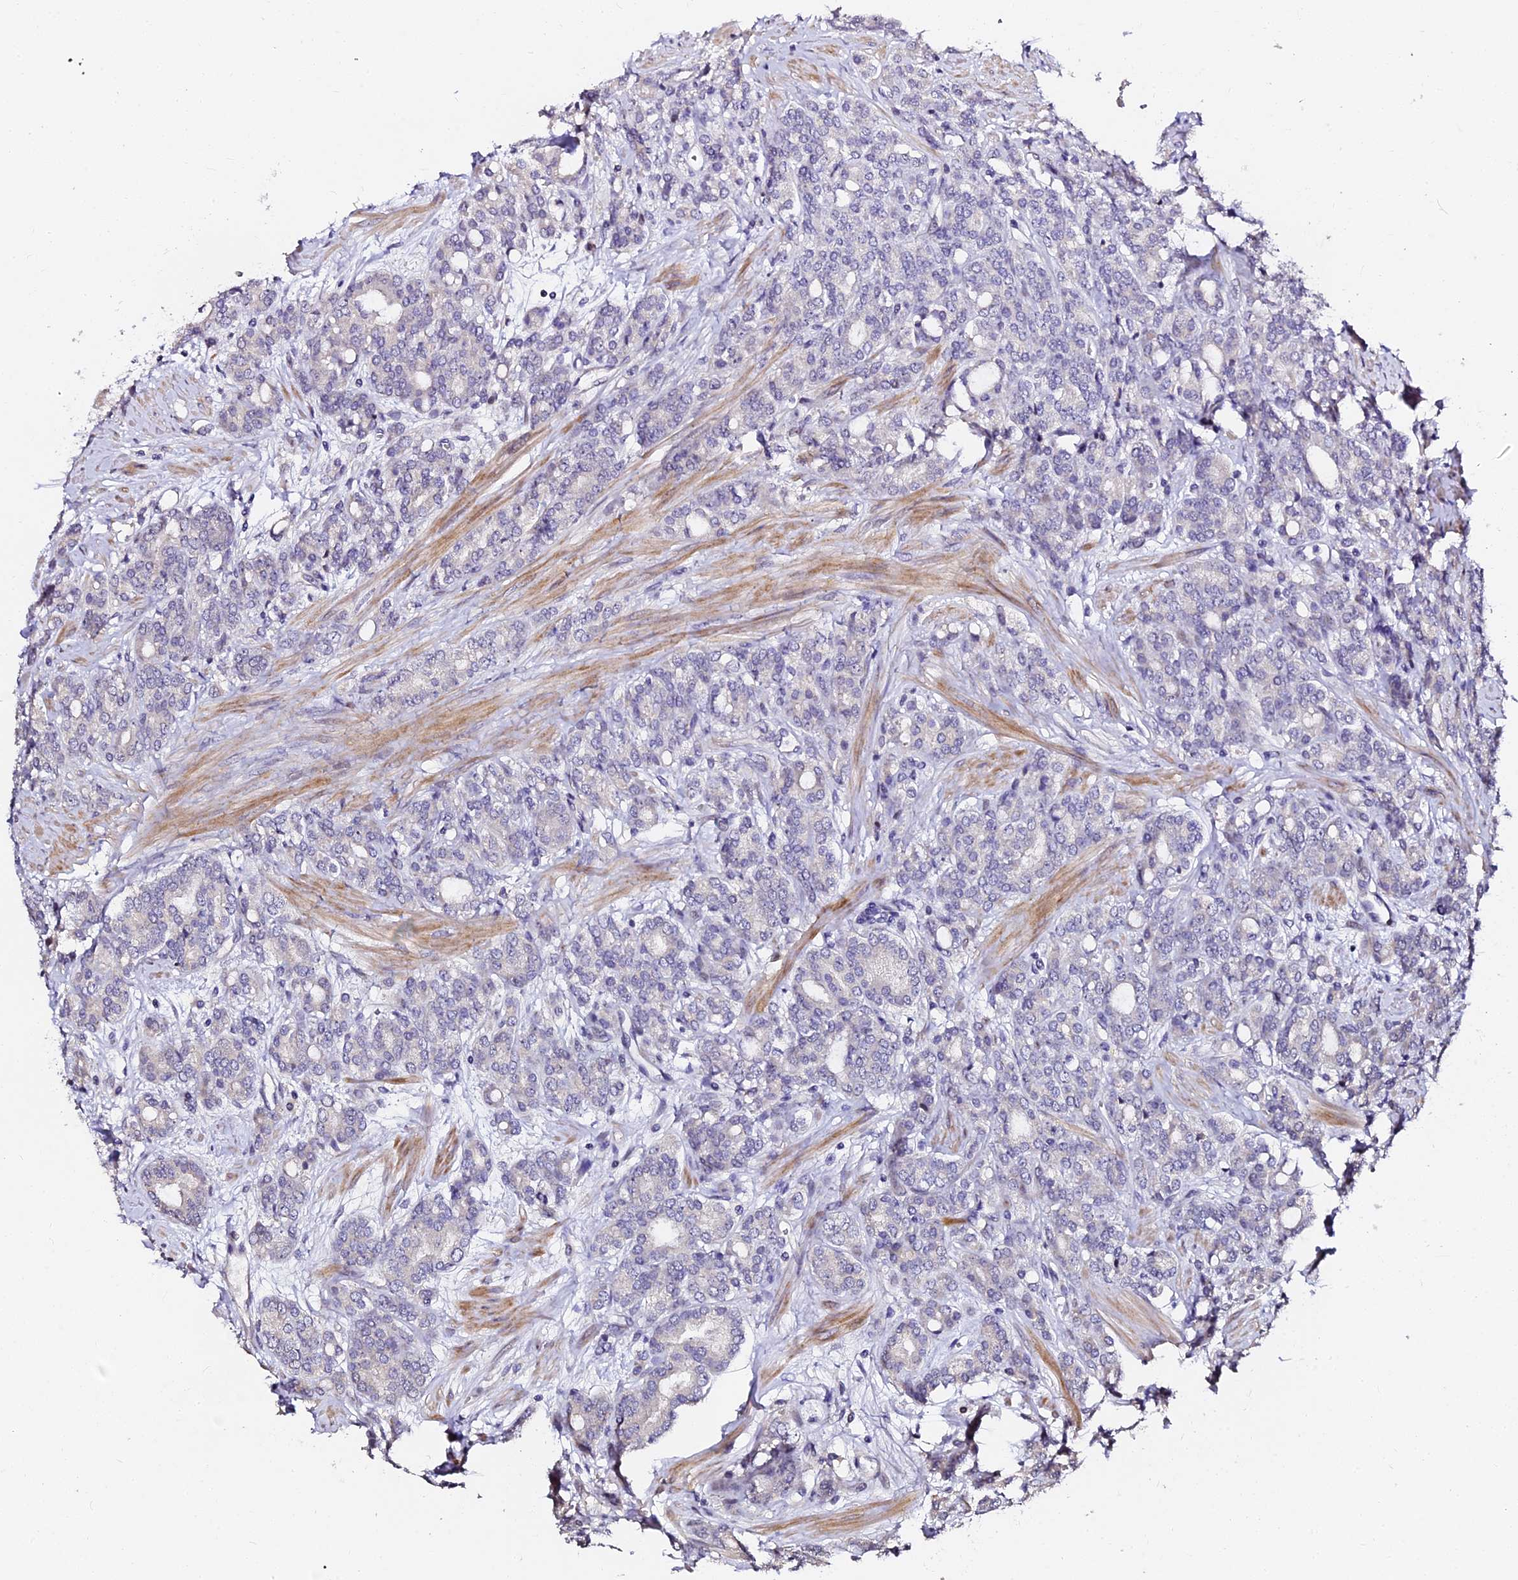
{"staining": {"intensity": "negative", "quantity": "none", "location": "none"}, "tissue": "prostate cancer", "cell_type": "Tumor cells", "image_type": "cancer", "snomed": [{"axis": "morphology", "description": "Adenocarcinoma, High grade"}, {"axis": "topography", "description": "Prostate"}], "caption": "An immunohistochemistry (IHC) image of prostate cancer (high-grade adenocarcinoma) is shown. There is no staining in tumor cells of prostate cancer (high-grade adenocarcinoma).", "gene": "GPN3", "patient": {"sex": "male", "age": 62}}